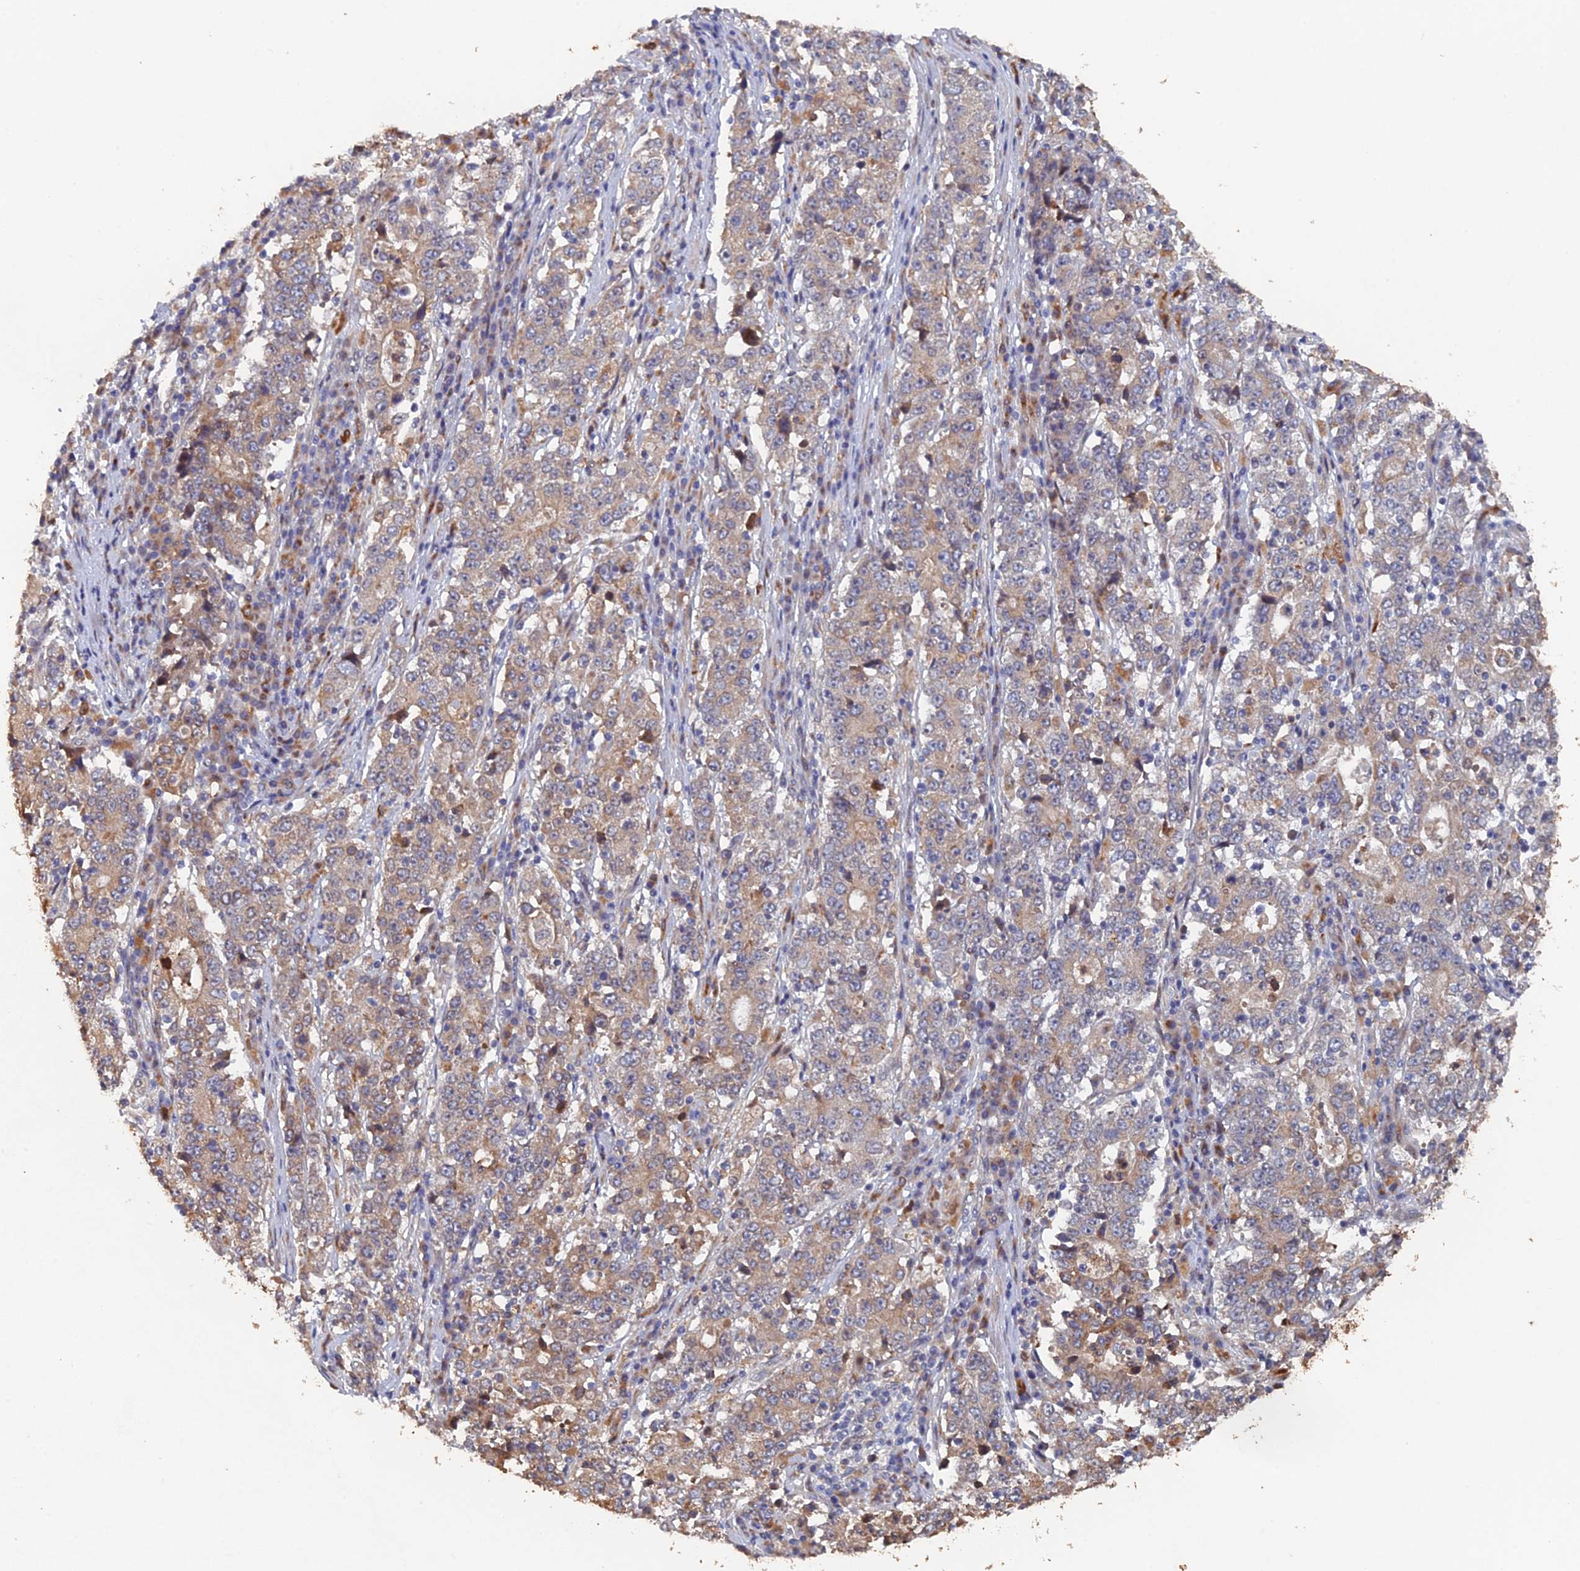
{"staining": {"intensity": "weak", "quantity": "25%-75%", "location": "cytoplasmic/membranous"}, "tissue": "stomach cancer", "cell_type": "Tumor cells", "image_type": "cancer", "snomed": [{"axis": "morphology", "description": "Adenocarcinoma, NOS"}, {"axis": "topography", "description": "Stomach"}], "caption": "Brown immunohistochemical staining in stomach cancer demonstrates weak cytoplasmic/membranous staining in about 25%-75% of tumor cells.", "gene": "VPS37C", "patient": {"sex": "male", "age": 59}}